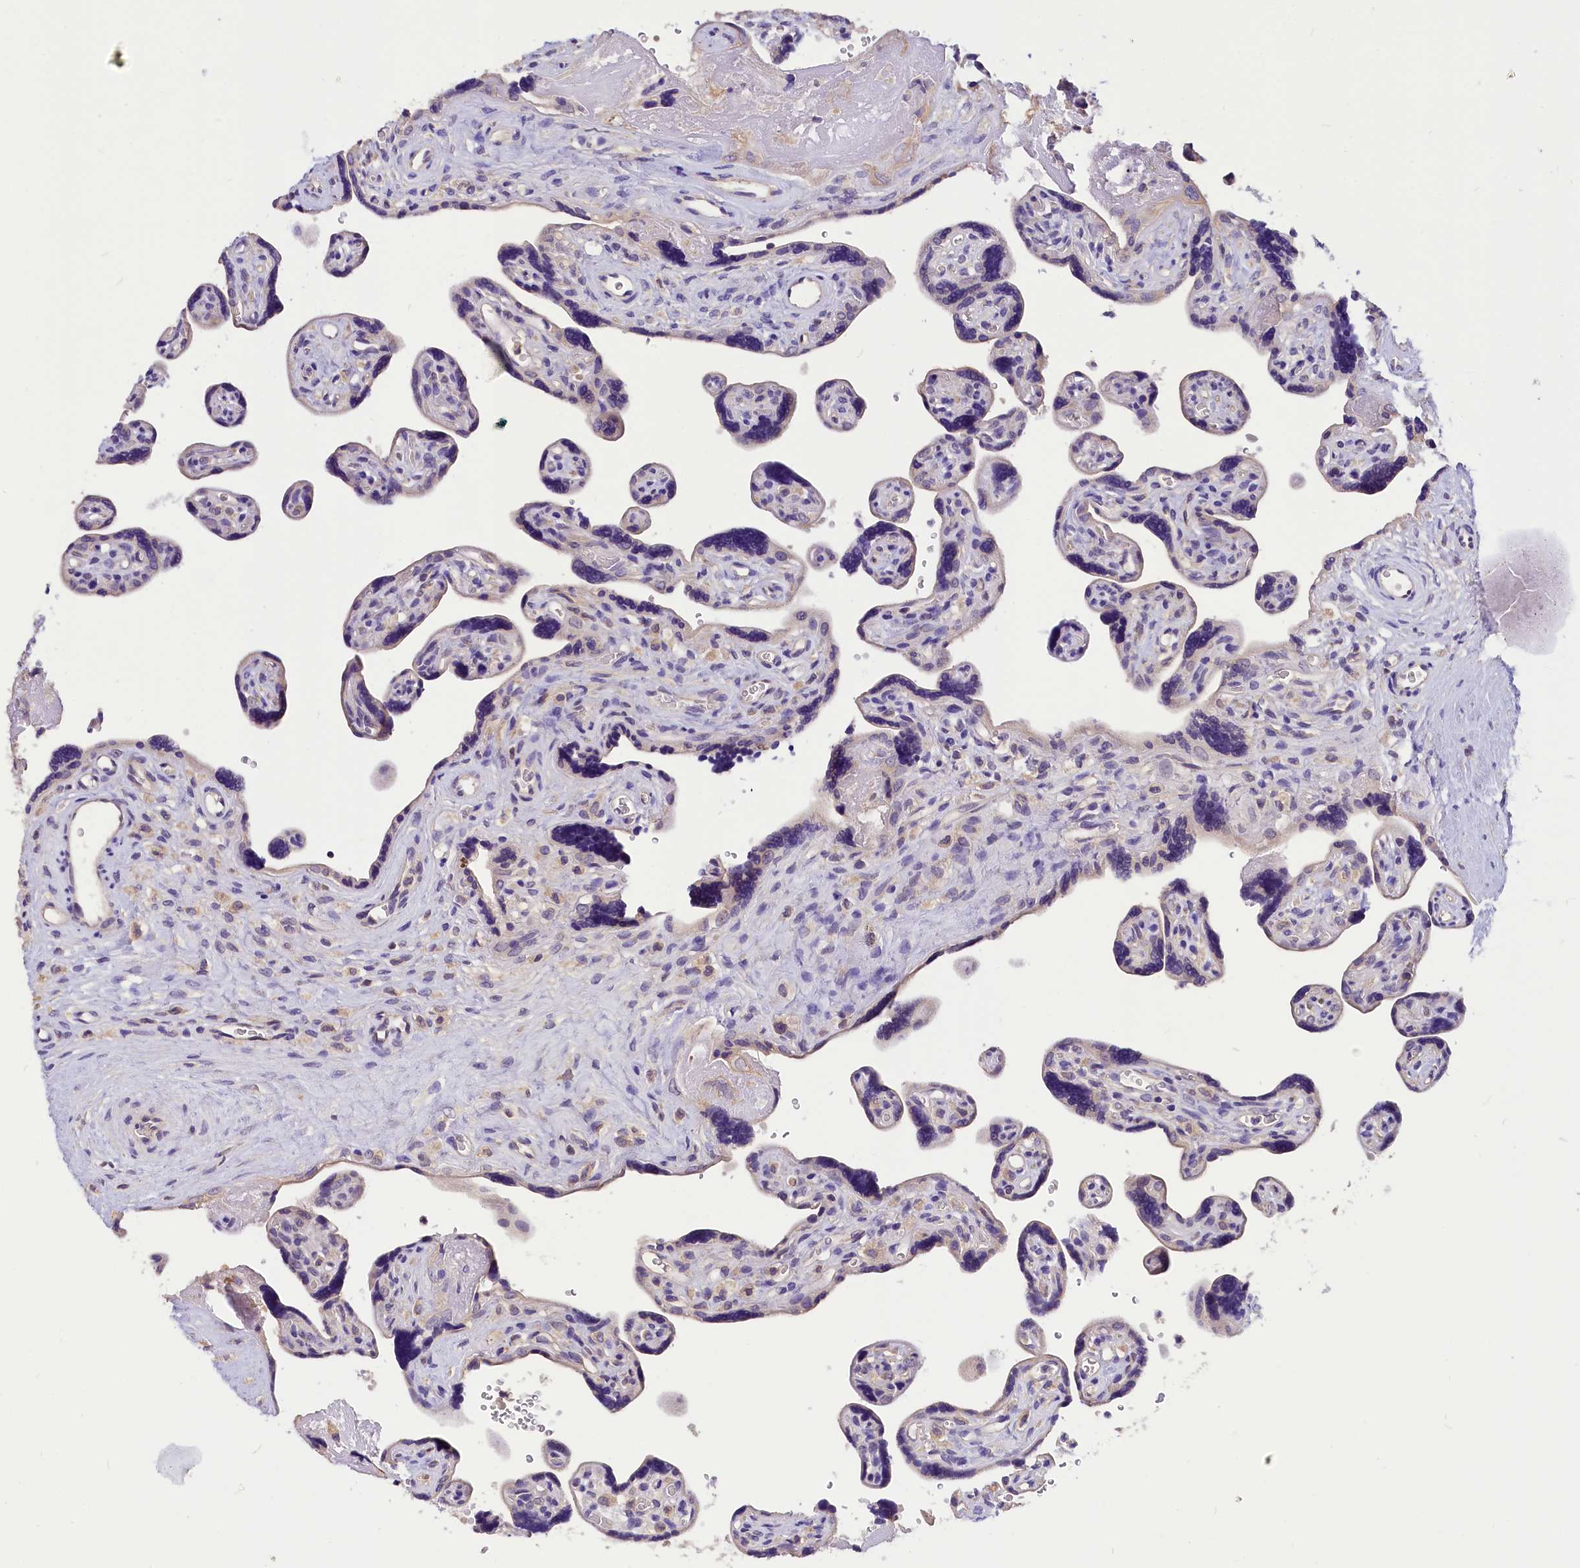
{"staining": {"intensity": "negative", "quantity": "none", "location": "none"}, "tissue": "placenta", "cell_type": "Decidual cells", "image_type": "normal", "snomed": [{"axis": "morphology", "description": "Normal tissue, NOS"}, {"axis": "topography", "description": "Placenta"}], "caption": "The histopathology image reveals no staining of decidual cells in unremarkable placenta. (Brightfield microscopy of DAB IHC at high magnification).", "gene": "AP3B2", "patient": {"sex": "female", "age": 39}}